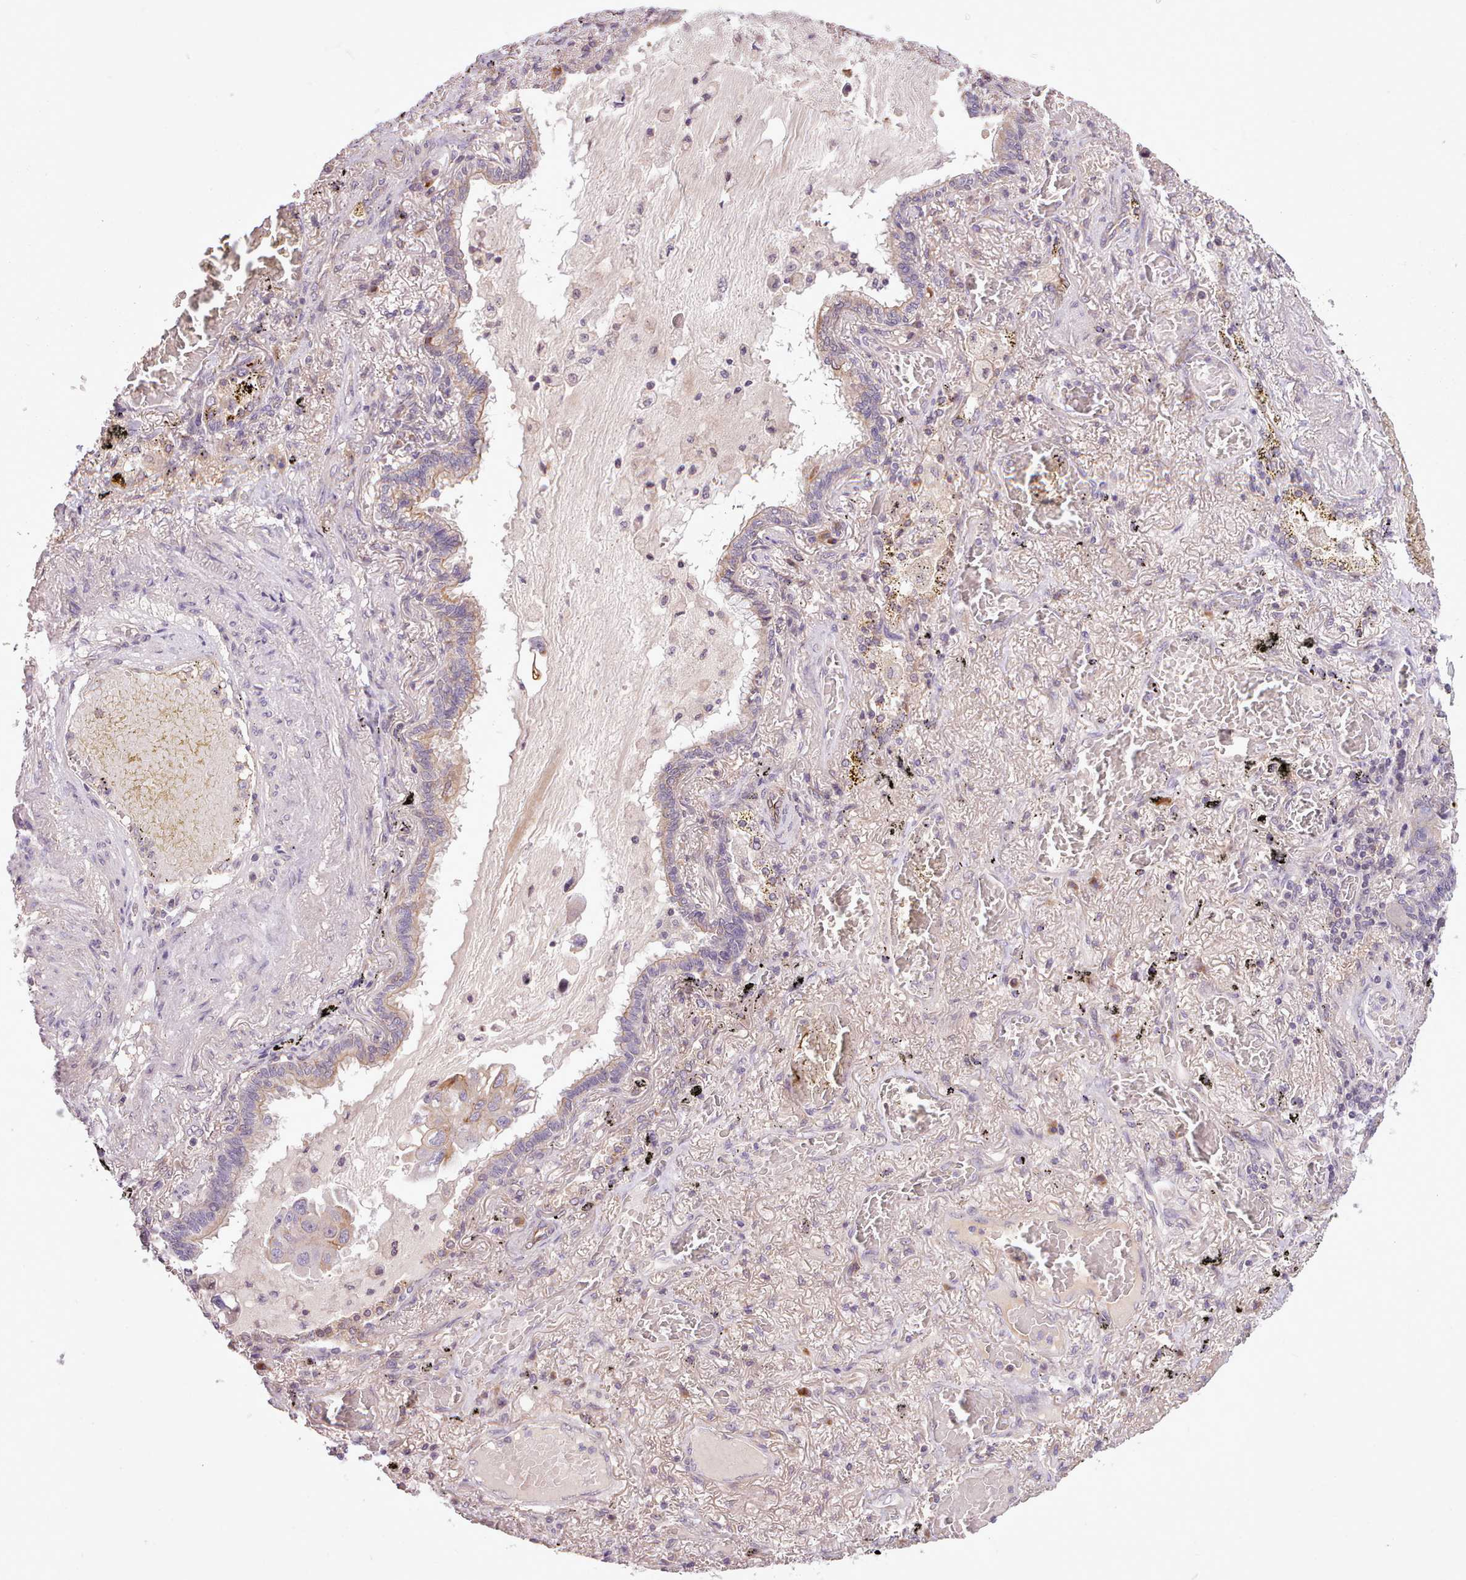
{"staining": {"intensity": "weak", "quantity": "<25%", "location": "cytoplasmic/membranous"}, "tissue": "lung cancer", "cell_type": "Tumor cells", "image_type": "cancer", "snomed": [{"axis": "morphology", "description": "Adenocarcinoma, NOS"}, {"axis": "topography", "description": "Lung"}], "caption": "Lung adenocarcinoma was stained to show a protein in brown. There is no significant expression in tumor cells. The staining is performed using DAB (3,3'-diaminobenzidine) brown chromogen with nuclei counter-stained in using hematoxylin.", "gene": "NMRK1", "patient": {"sex": "male", "age": 64}}